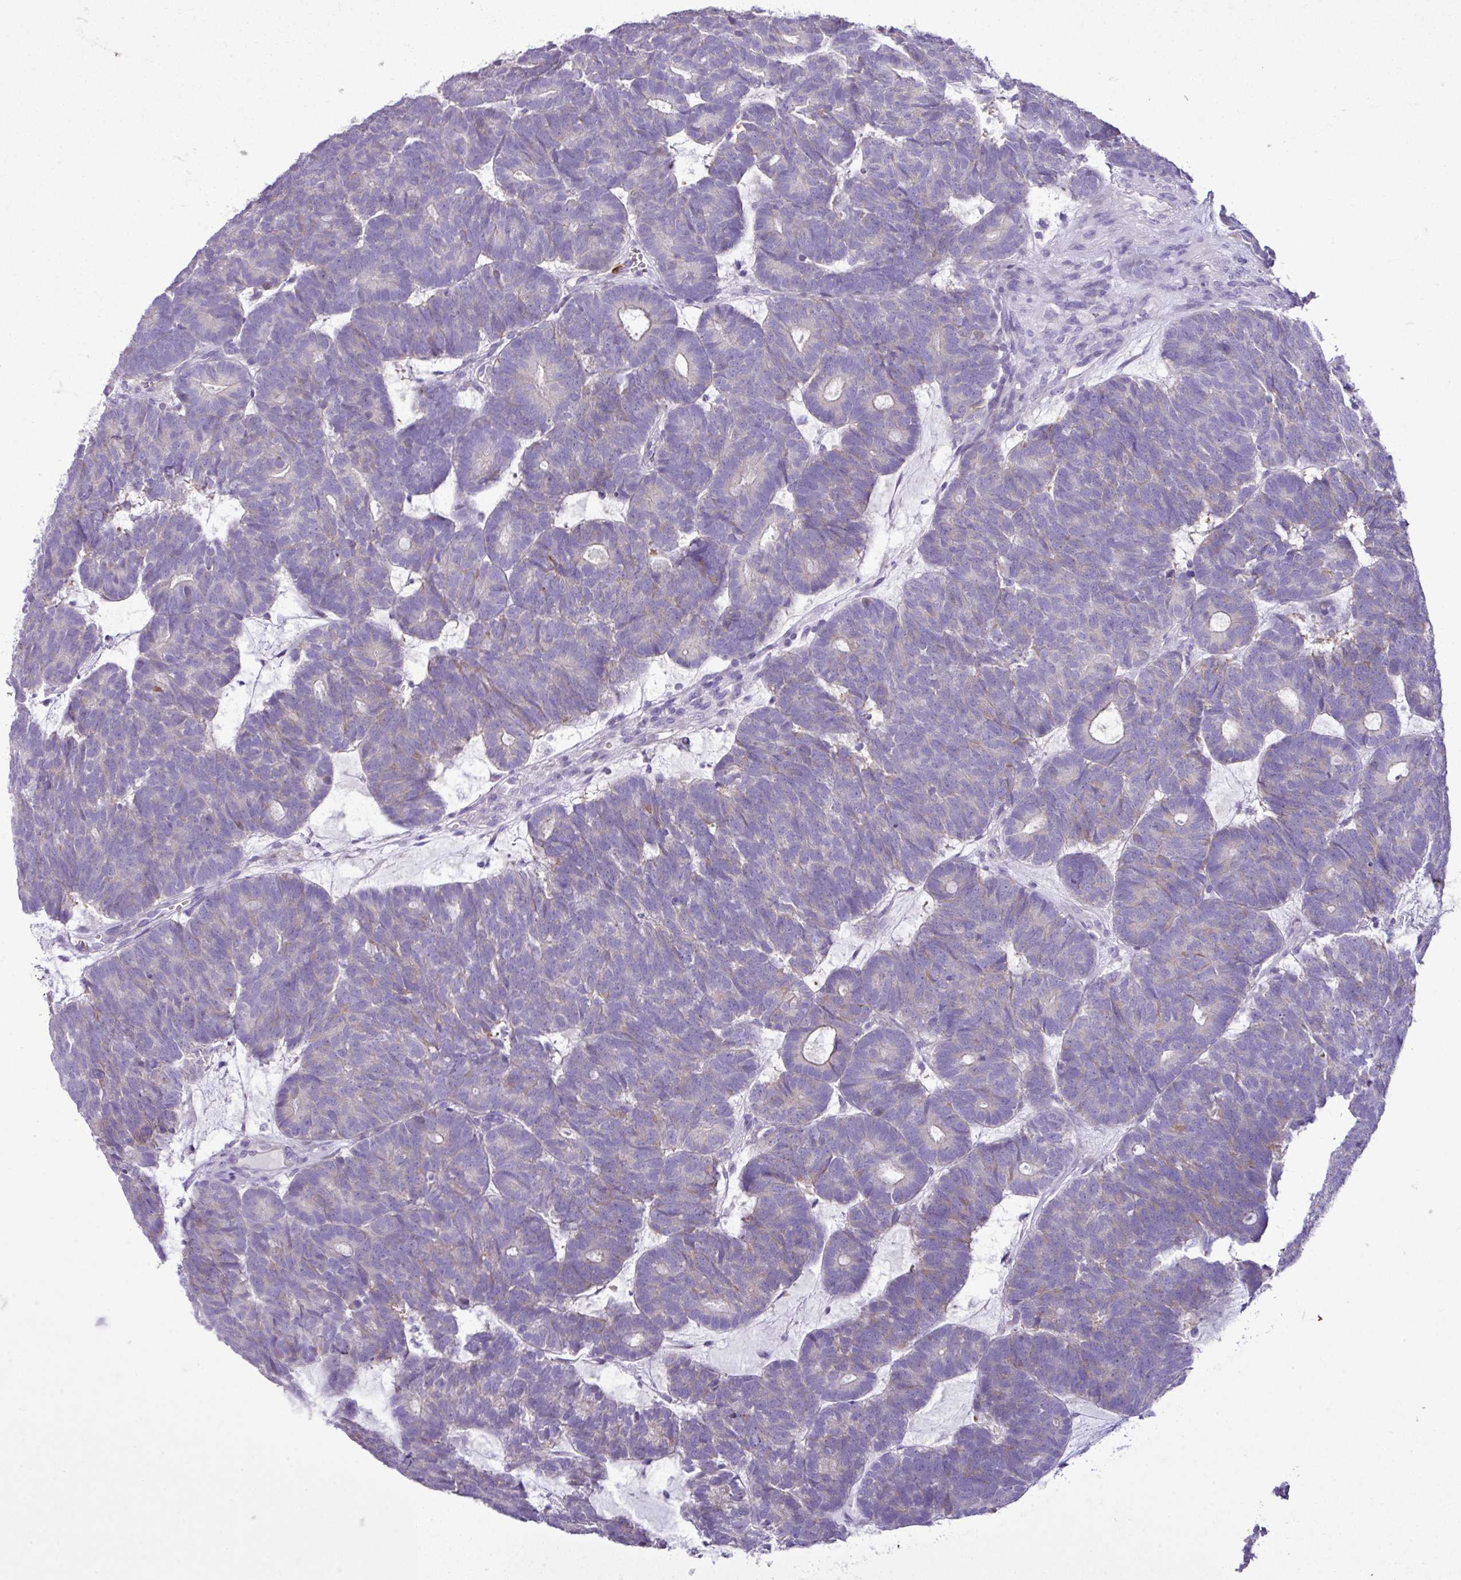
{"staining": {"intensity": "negative", "quantity": "none", "location": "none"}, "tissue": "head and neck cancer", "cell_type": "Tumor cells", "image_type": "cancer", "snomed": [{"axis": "morphology", "description": "Adenocarcinoma, NOS"}, {"axis": "topography", "description": "Head-Neck"}], "caption": "Human head and neck adenocarcinoma stained for a protein using immunohistochemistry (IHC) demonstrates no staining in tumor cells.", "gene": "ZSCAN5A", "patient": {"sex": "female", "age": 81}}